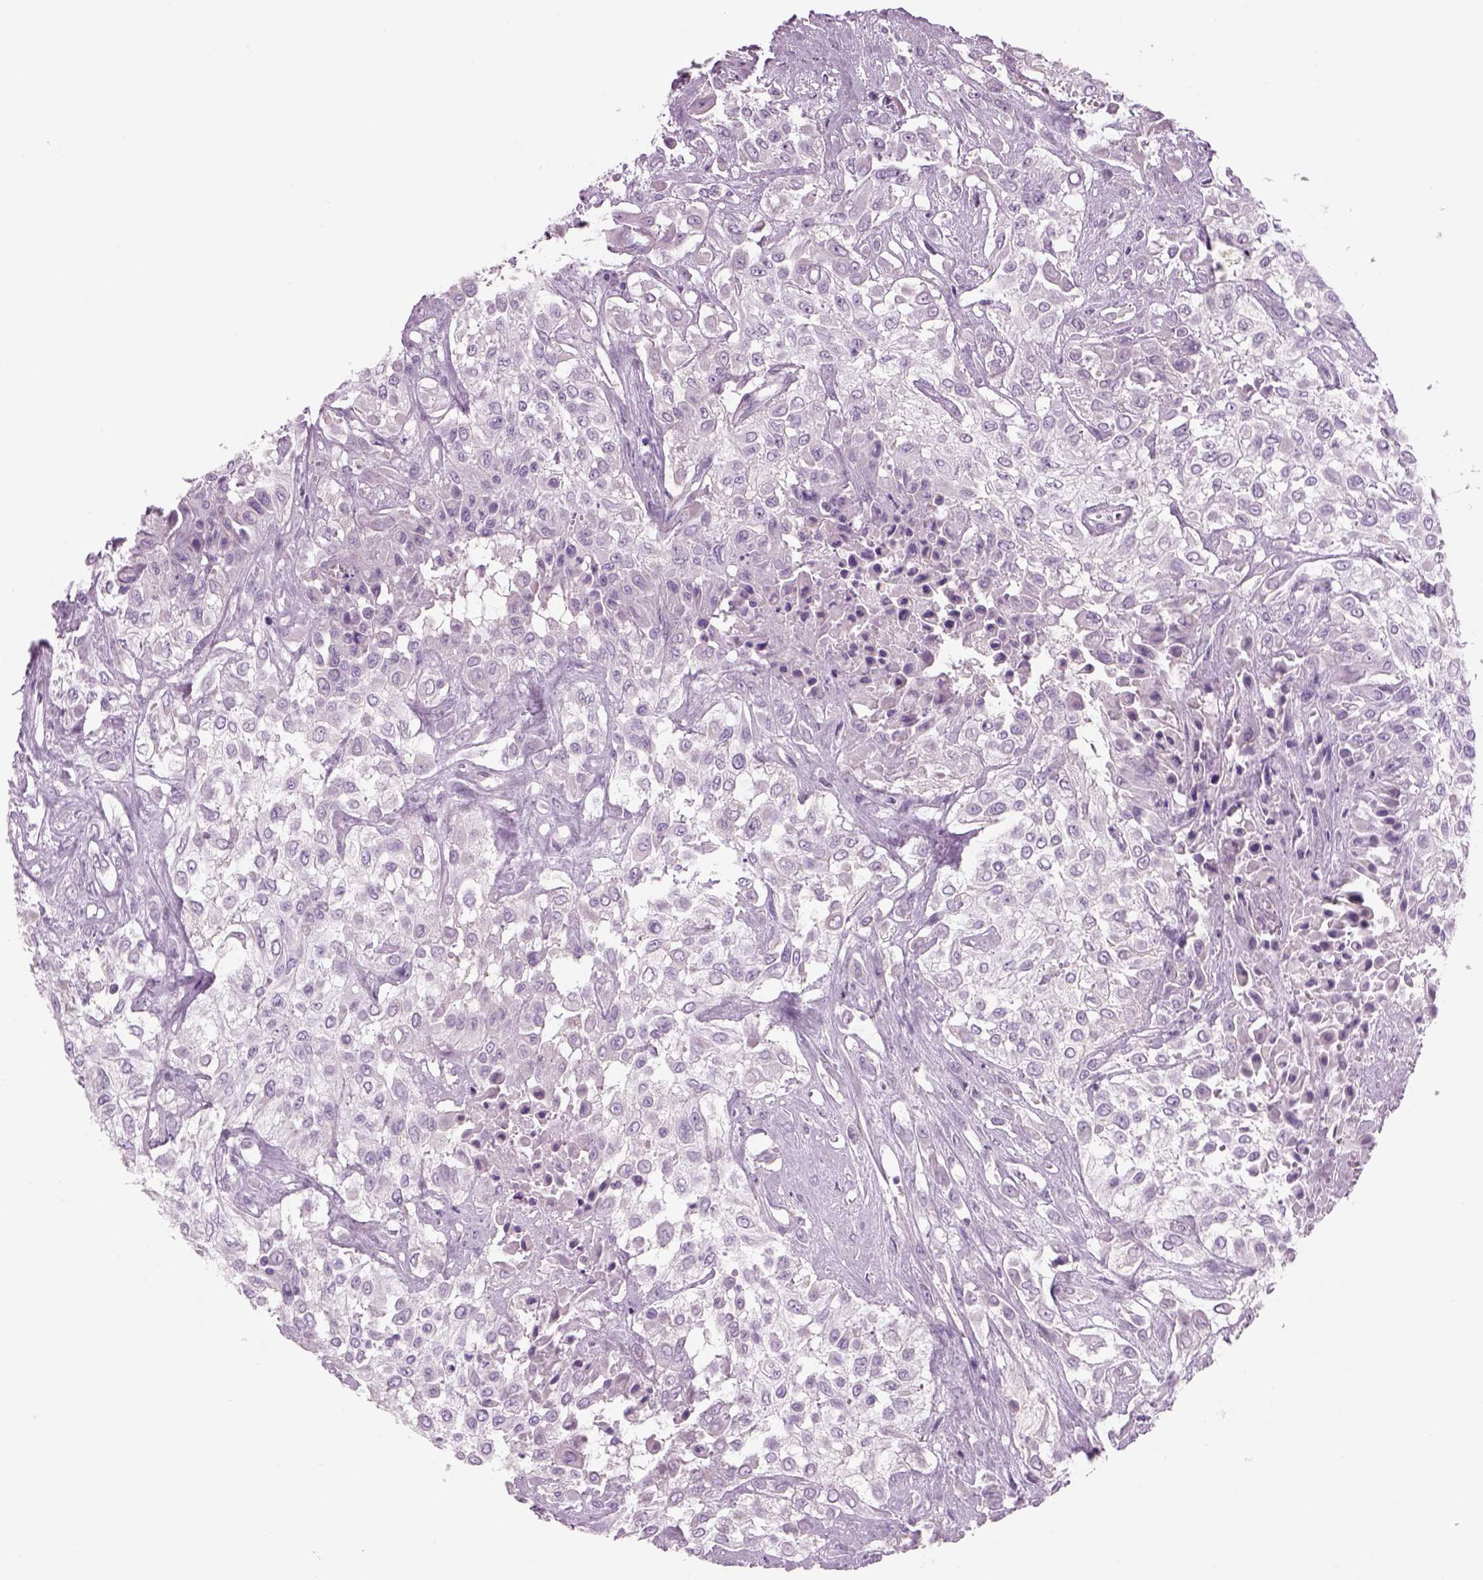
{"staining": {"intensity": "negative", "quantity": "none", "location": "none"}, "tissue": "urothelial cancer", "cell_type": "Tumor cells", "image_type": "cancer", "snomed": [{"axis": "morphology", "description": "Urothelial carcinoma, High grade"}, {"axis": "topography", "description": "Urinary bladder"}], "caption": "High magnification brightfield microscopy of urothelial cancer stained with DAB (brown) and counterstained with hematoxylin (blue): tumor cells show no significant expression. (DAB immunohistochemistry (IHC) visualized using brightfield microscopy, high magnification).", "gene": "GAS2L2", "patient": {"sex": "male", "age": 57}}